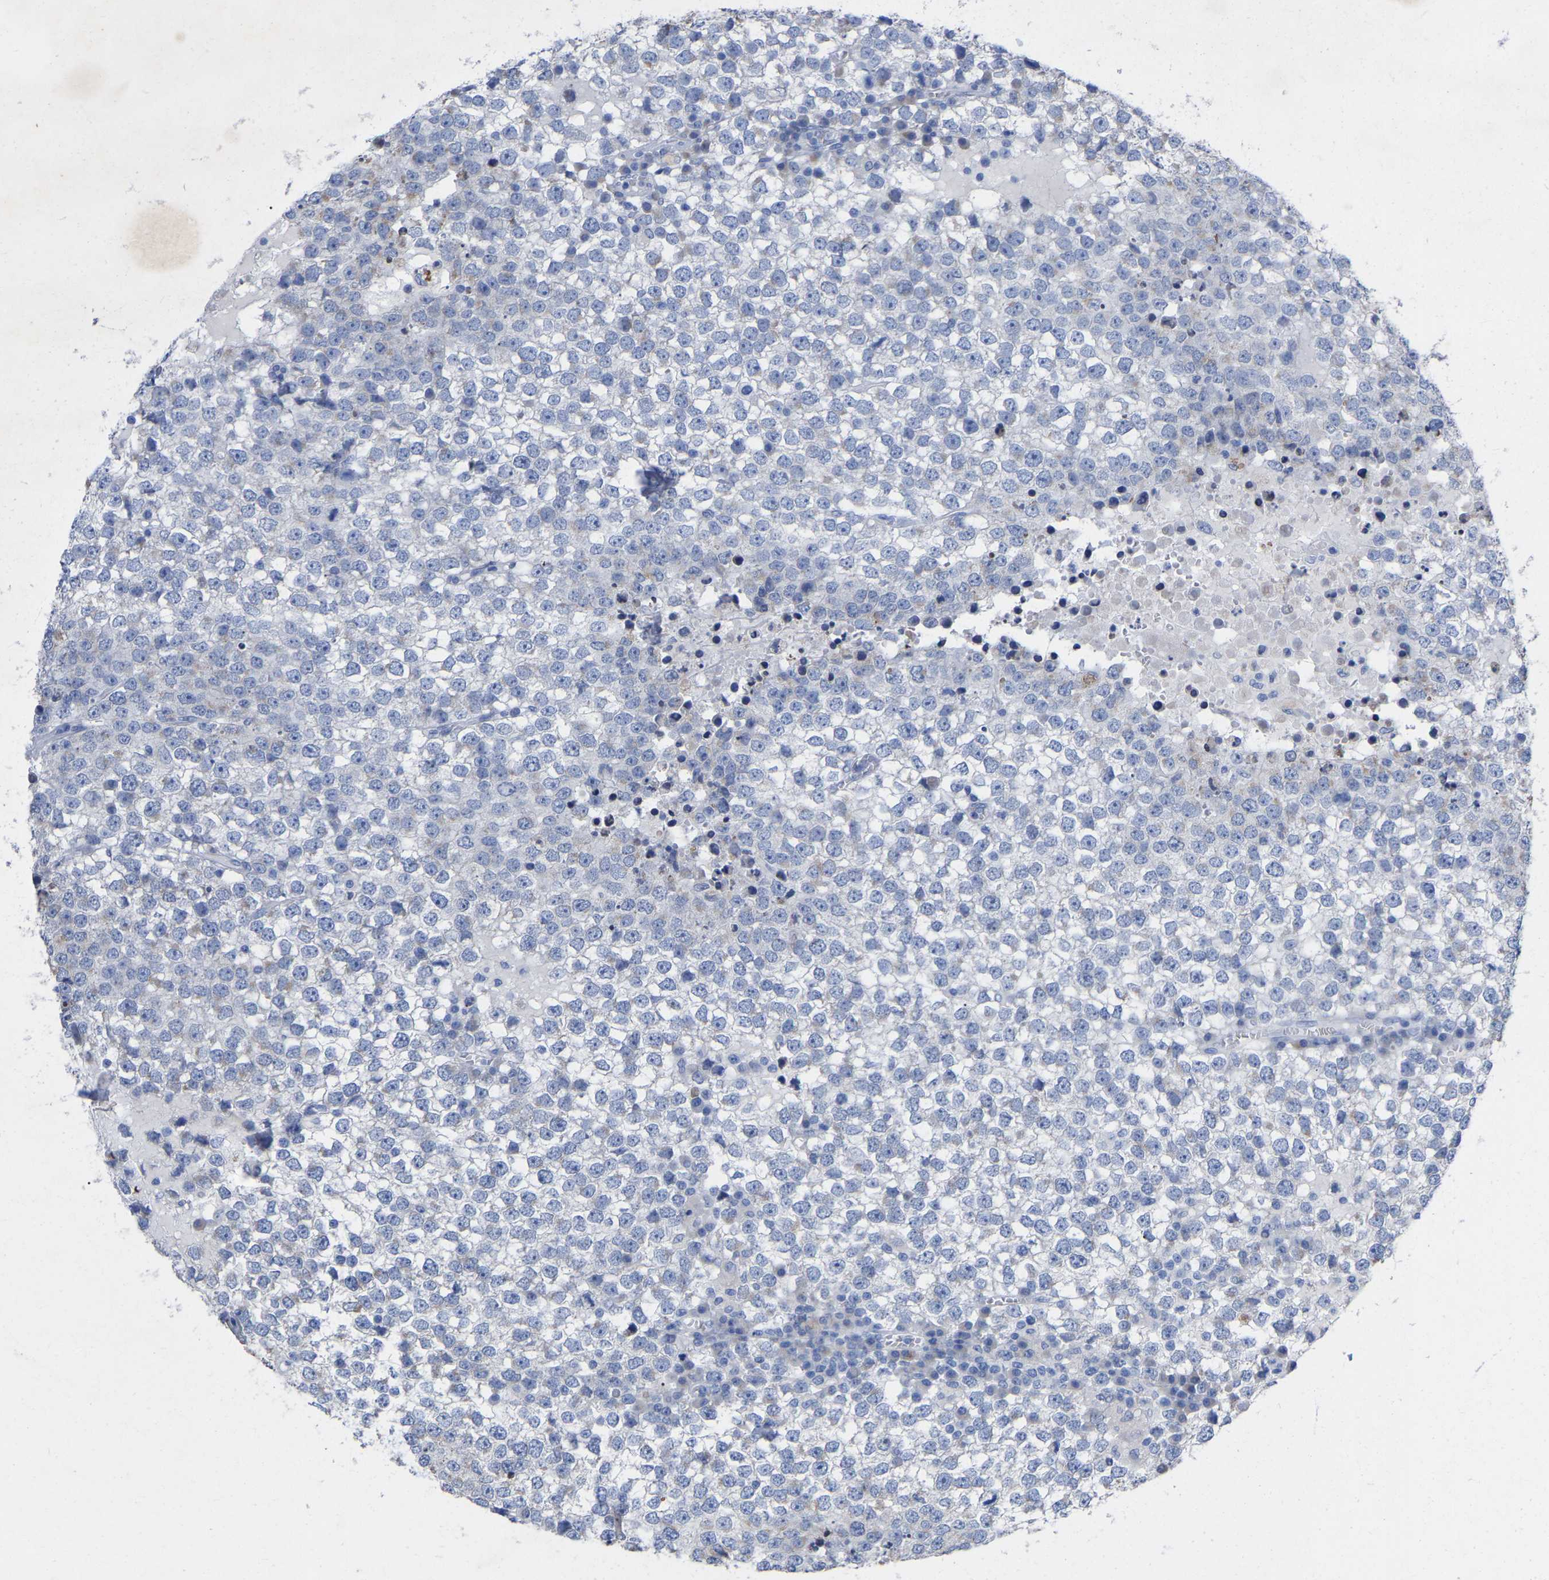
{"staining": {"intensity": "moderate", "quantity": "<25%", "location": "cytoplasmic/membranous"}, "tissue": "testis cancer", "cell_type": "Tumor cells", "image_type": "cancer", "snomed": [{"axis": "morphology", "description": "Seminoma, NOS"}, {"axis": "topography", "description": "Testis"}], "caption": "IHC image of testis seminoma stained for a protein (brown), which exhibits low levels of moderate cytoplasmic/membranous staining in approximately <25% of tumor cells.", "gene": "STRIP2", "patient": {"sex": "male", "age": 65}}